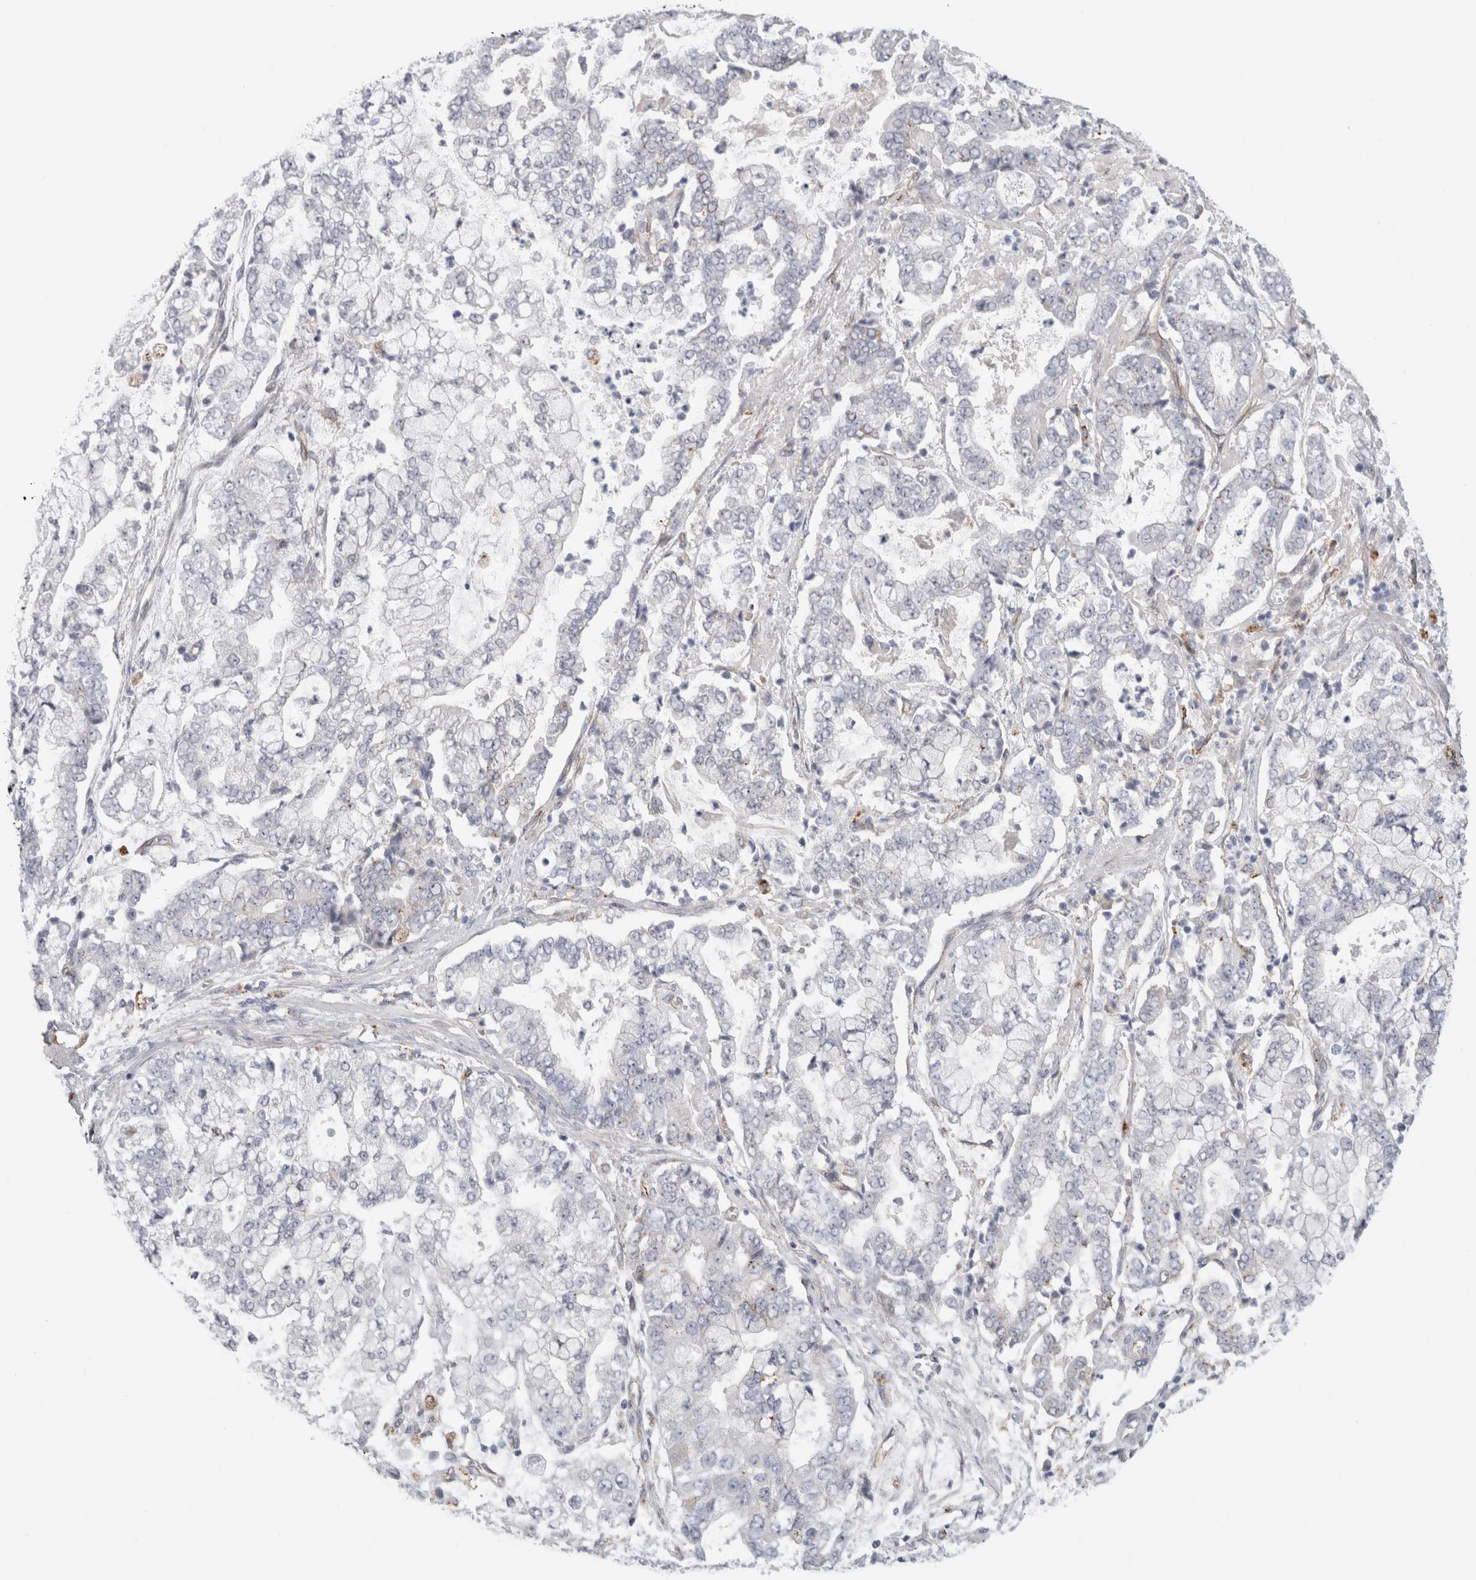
{"staining": {"intensity": "negative", "quantity": "none", "location": "none"}, "tissue": "stomach cancer", "cell_type": "Tumor cells", "image_type": "cancer", "snomed": [{"axis": "morphology", "description": "Adenocarcinoma, NOS"}, {"axis": "topography", "description": "Stomach"}], "caption": "Adenocarcinoma (stomach) was stained to show a protein in brown. There is no significant staining in tumor cells.", "gene": "ANKMY1", "patient": {"sex": "male", "age": 76}}